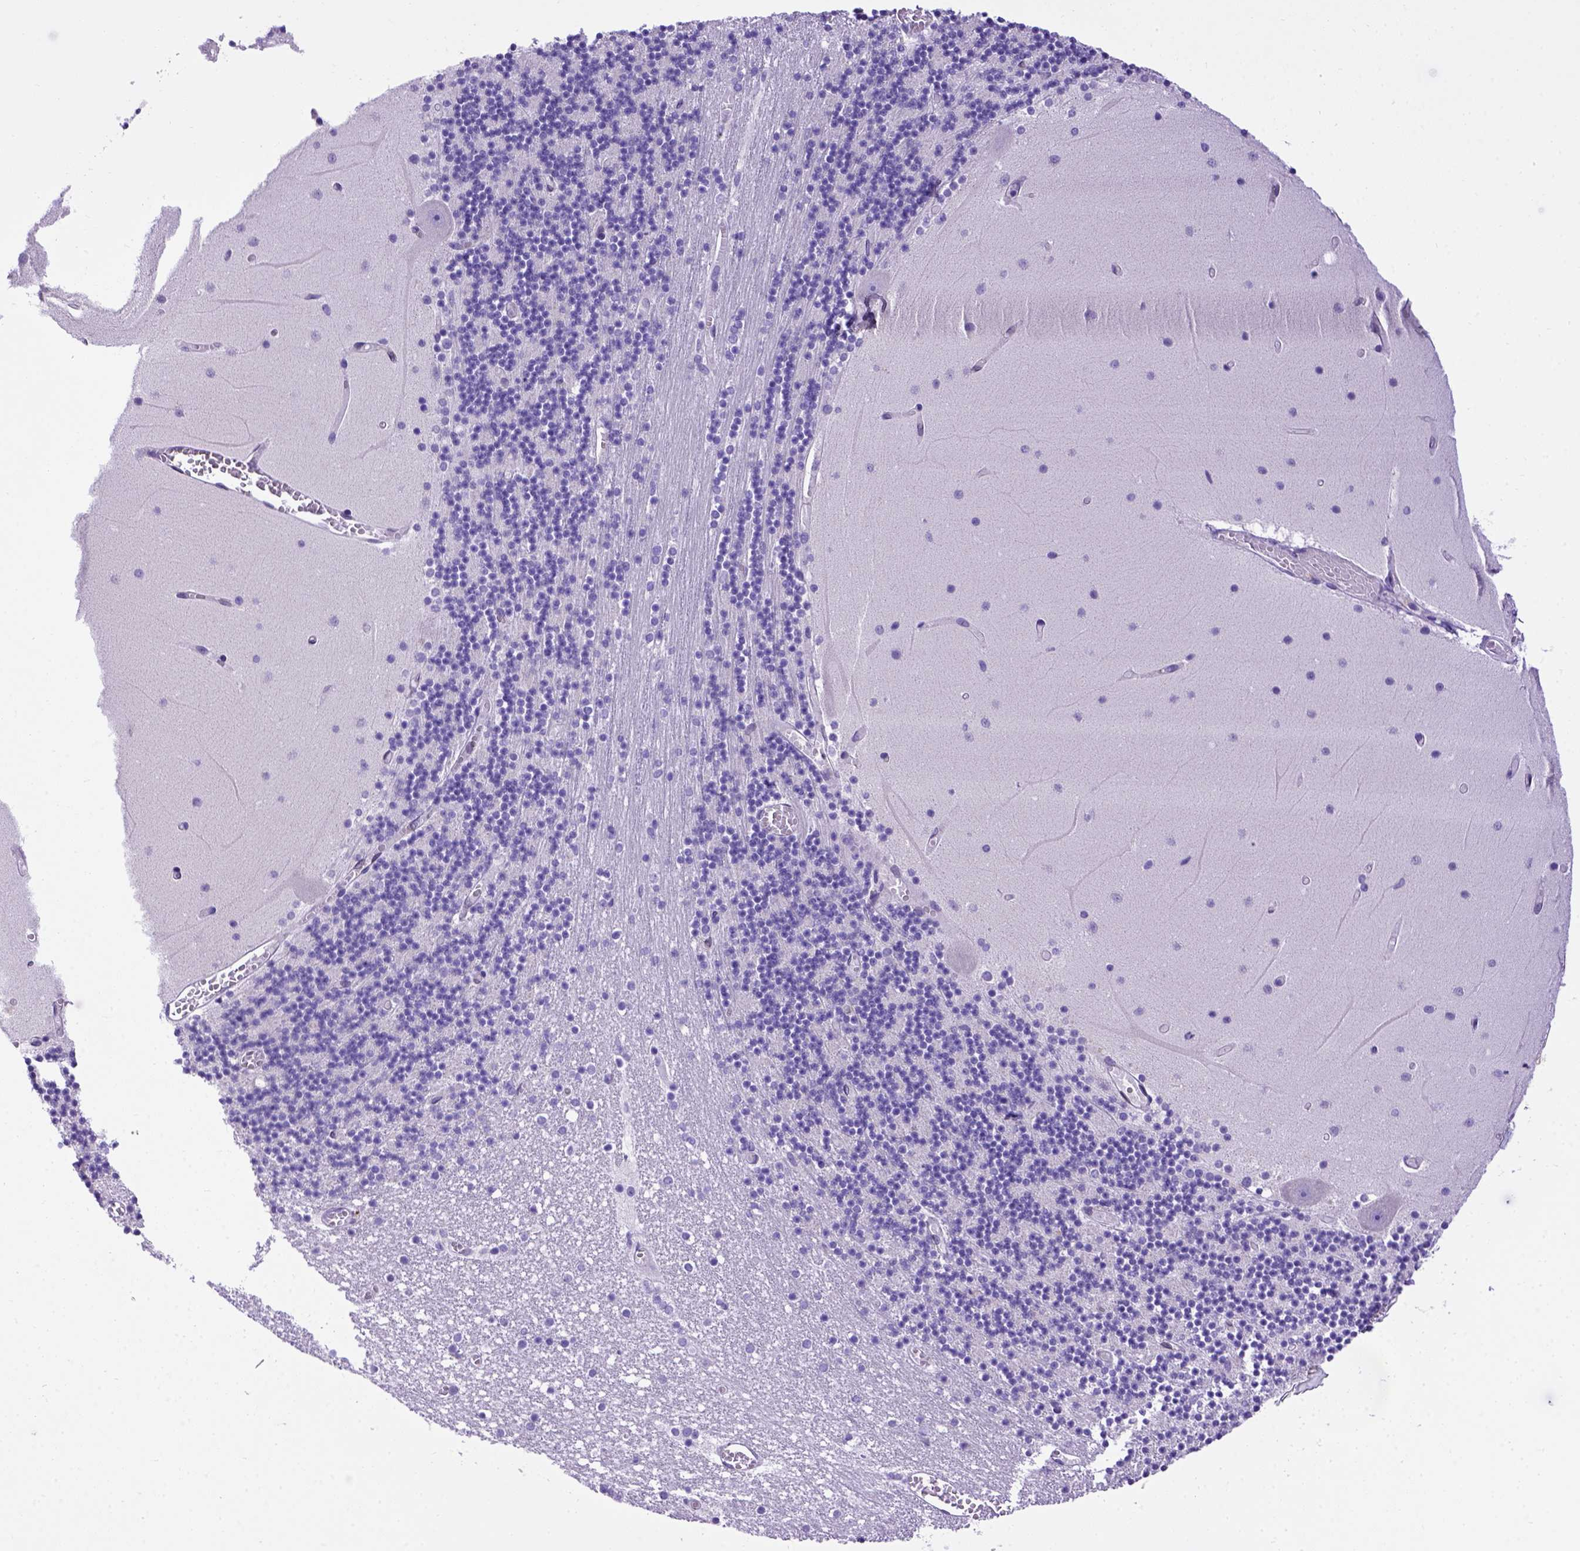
{"staining": {"intensity": "negative", "quantity": "none", "location": "none"}, "tissue": "cerebellum", "cell_type": "Cells in granular layer", "image_type": "normal", "snomed": [{"axis": "morphology", "description": "Normal tissue, NOS"}, {"axis": "topography", "description": "Cerebellum"}], "caption": "A high-resolution micrograph shows immunohistochemistry staining of normal cerebellum, which exhibits no significant positivity in cells in granular layer. (Stains: DAB IHC with hematoxylin counter stain, Microscopy: brightfield microscopy at high magnification).", "gene": "PTGES", "patient": {"sex": "female", "age": 28}}